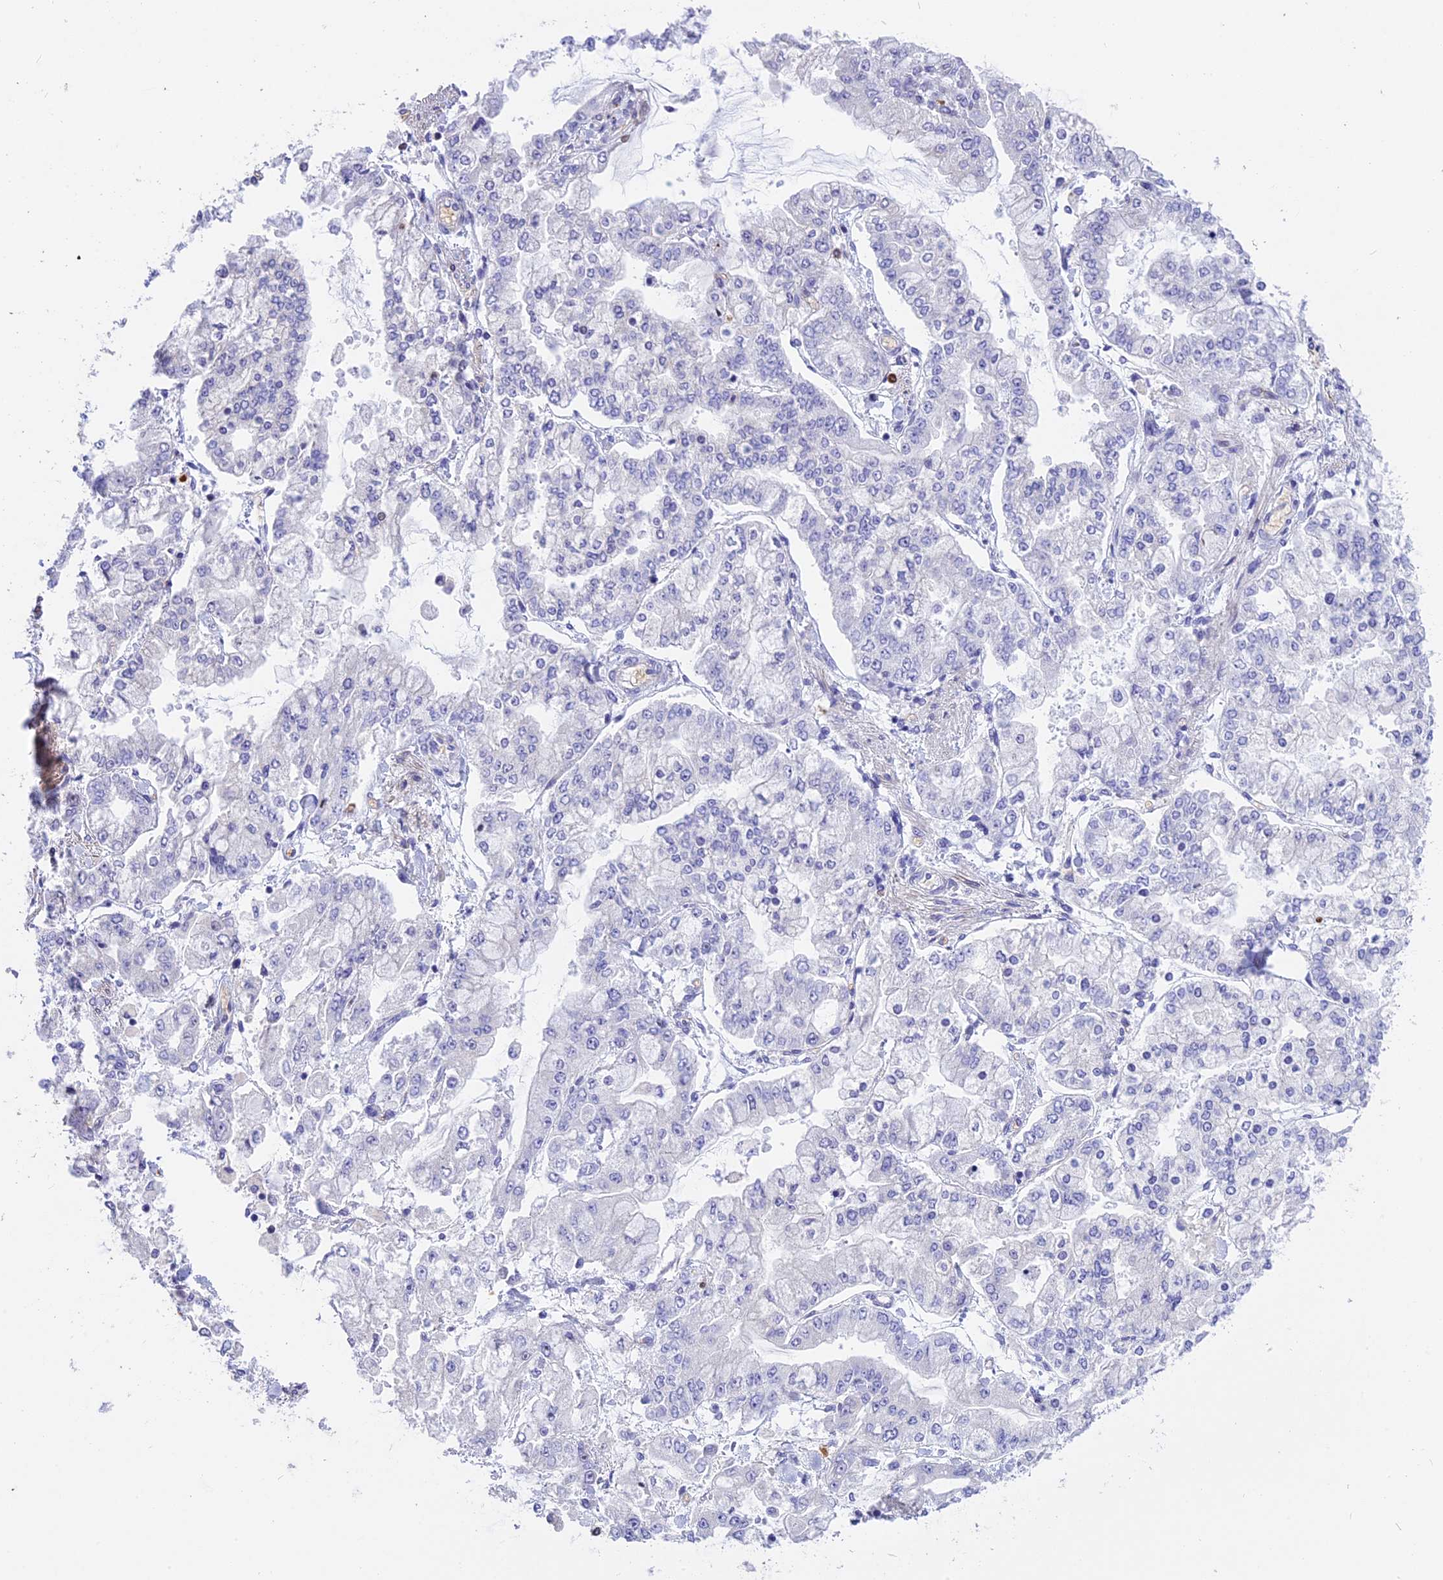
{"staining": {"intensity": "negative", "quantity": "none", "location": "none"}, "tissue": "stomach cancer", "cell_type": "Tumor cells", "image_type": "cancer", "snomed": [{"axis": "morphology", "description": "Normal tissue, NOS"}, {"axis": "morphology", "description": "Adenocarcinoma, NOS"}, {"axis": "topography", "description": "Stomach, upper"}, {"axis": "topography", "description": "Stomach"}], "caption": "IHC histopathology image of neoplastic tissue: stomach cancer stained with DAB (3,3'-diaminobenzidine) reveals no significant protein expression in tumor cells.", "gene": "TNNC2", "patient": {"sex": "male", "age": 76}}